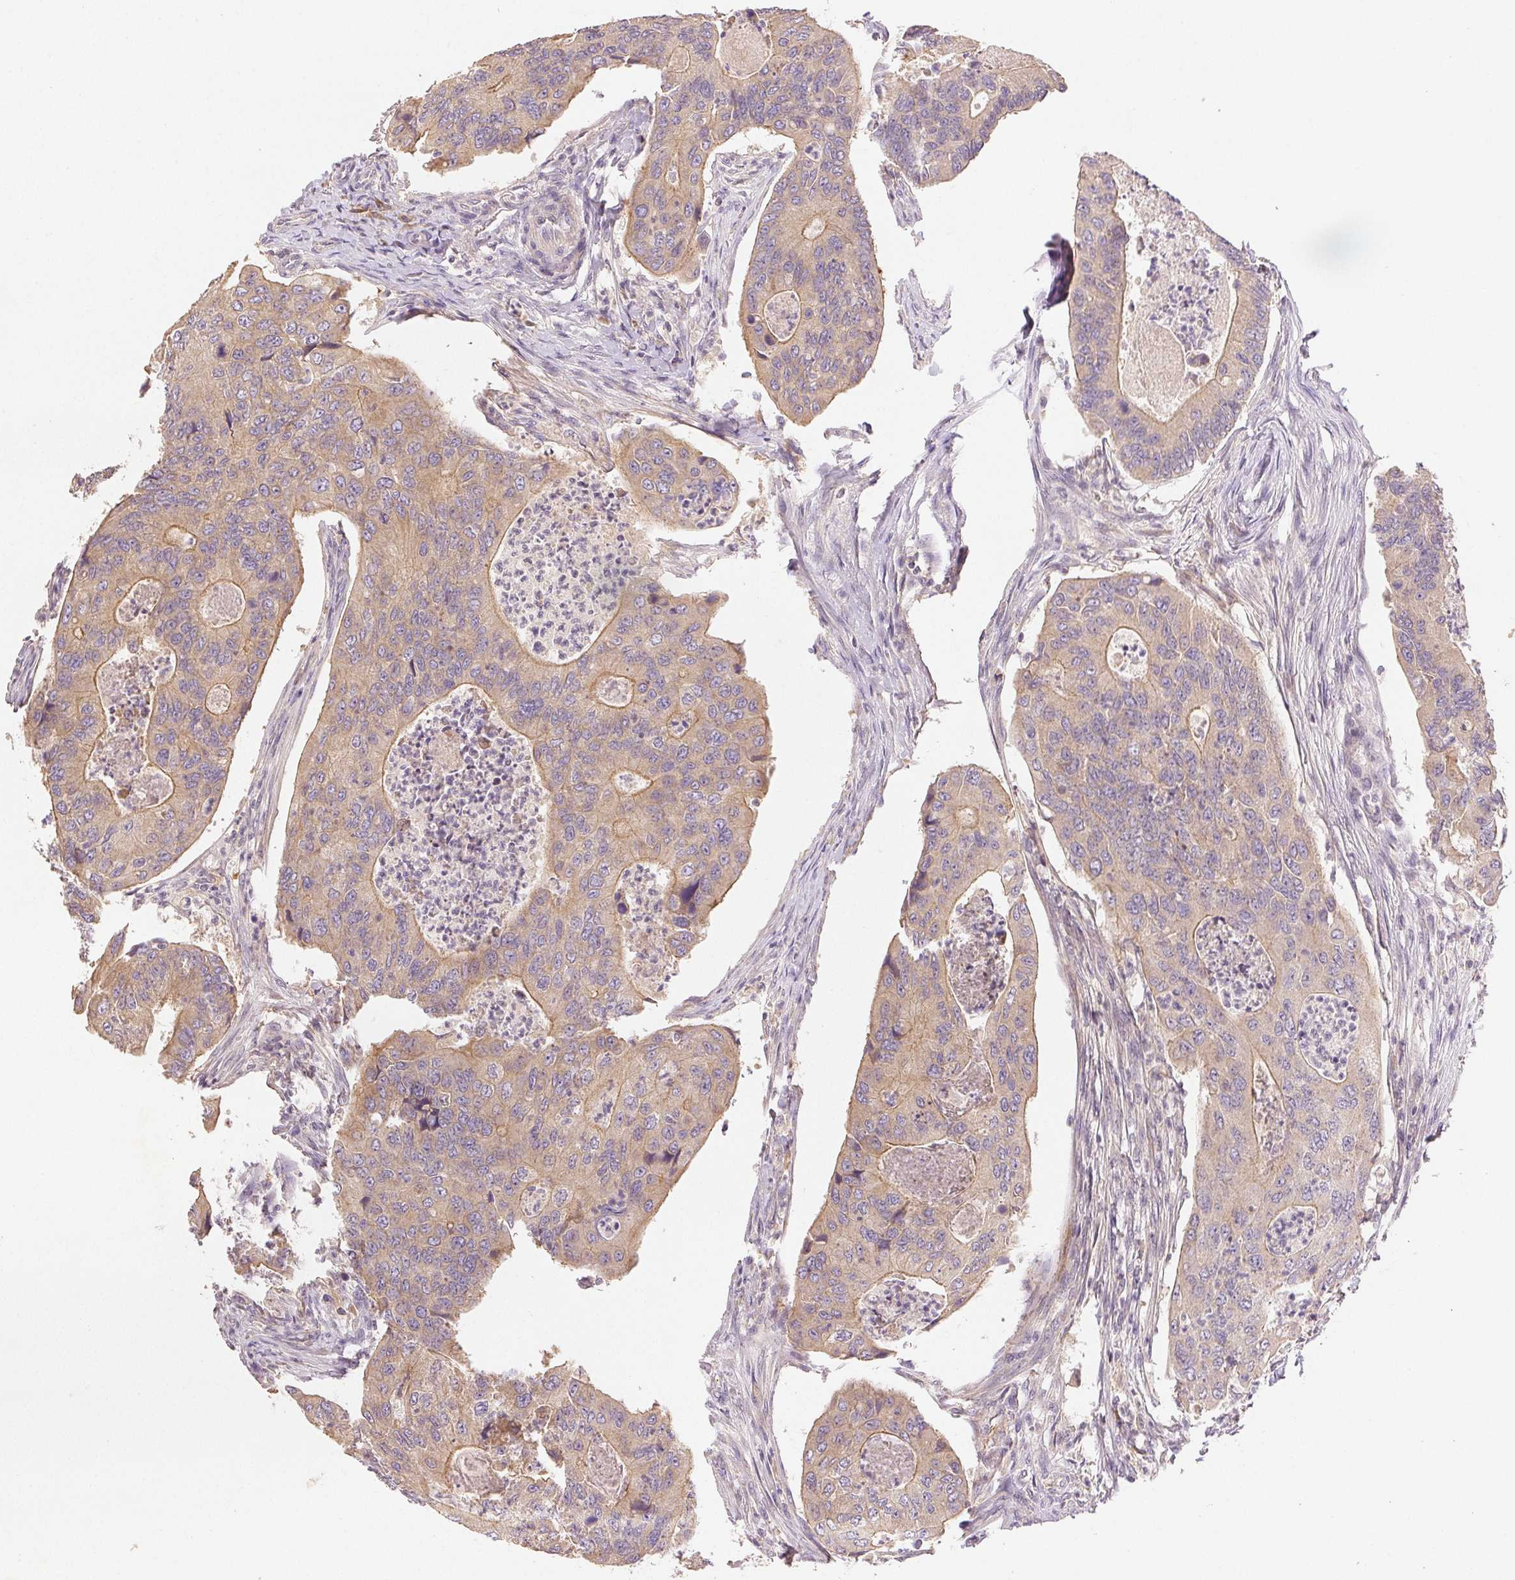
{"staining": {"intensity": "weak", "quantity": "25%-75%", "location": "cytoplasmic/membranous"}, "tissue": "colorectal cancer", "cell_type": "Tumor cells", "image_type": "cancer", "snomed": [{"axis": "morphology", "description": "Adenocarcinoma, NOS"}, {"axis": "topography", "description": "Colon"}], "caption": "DAB immunohistochemical staining of human colorectal adenocarcinoma exhibits weak cytoplasmic/membranous protein expression in about 25%-75% of tumor cells.", "gene": "YIF1B", "patient": {"sex": "female", "age": 67}}